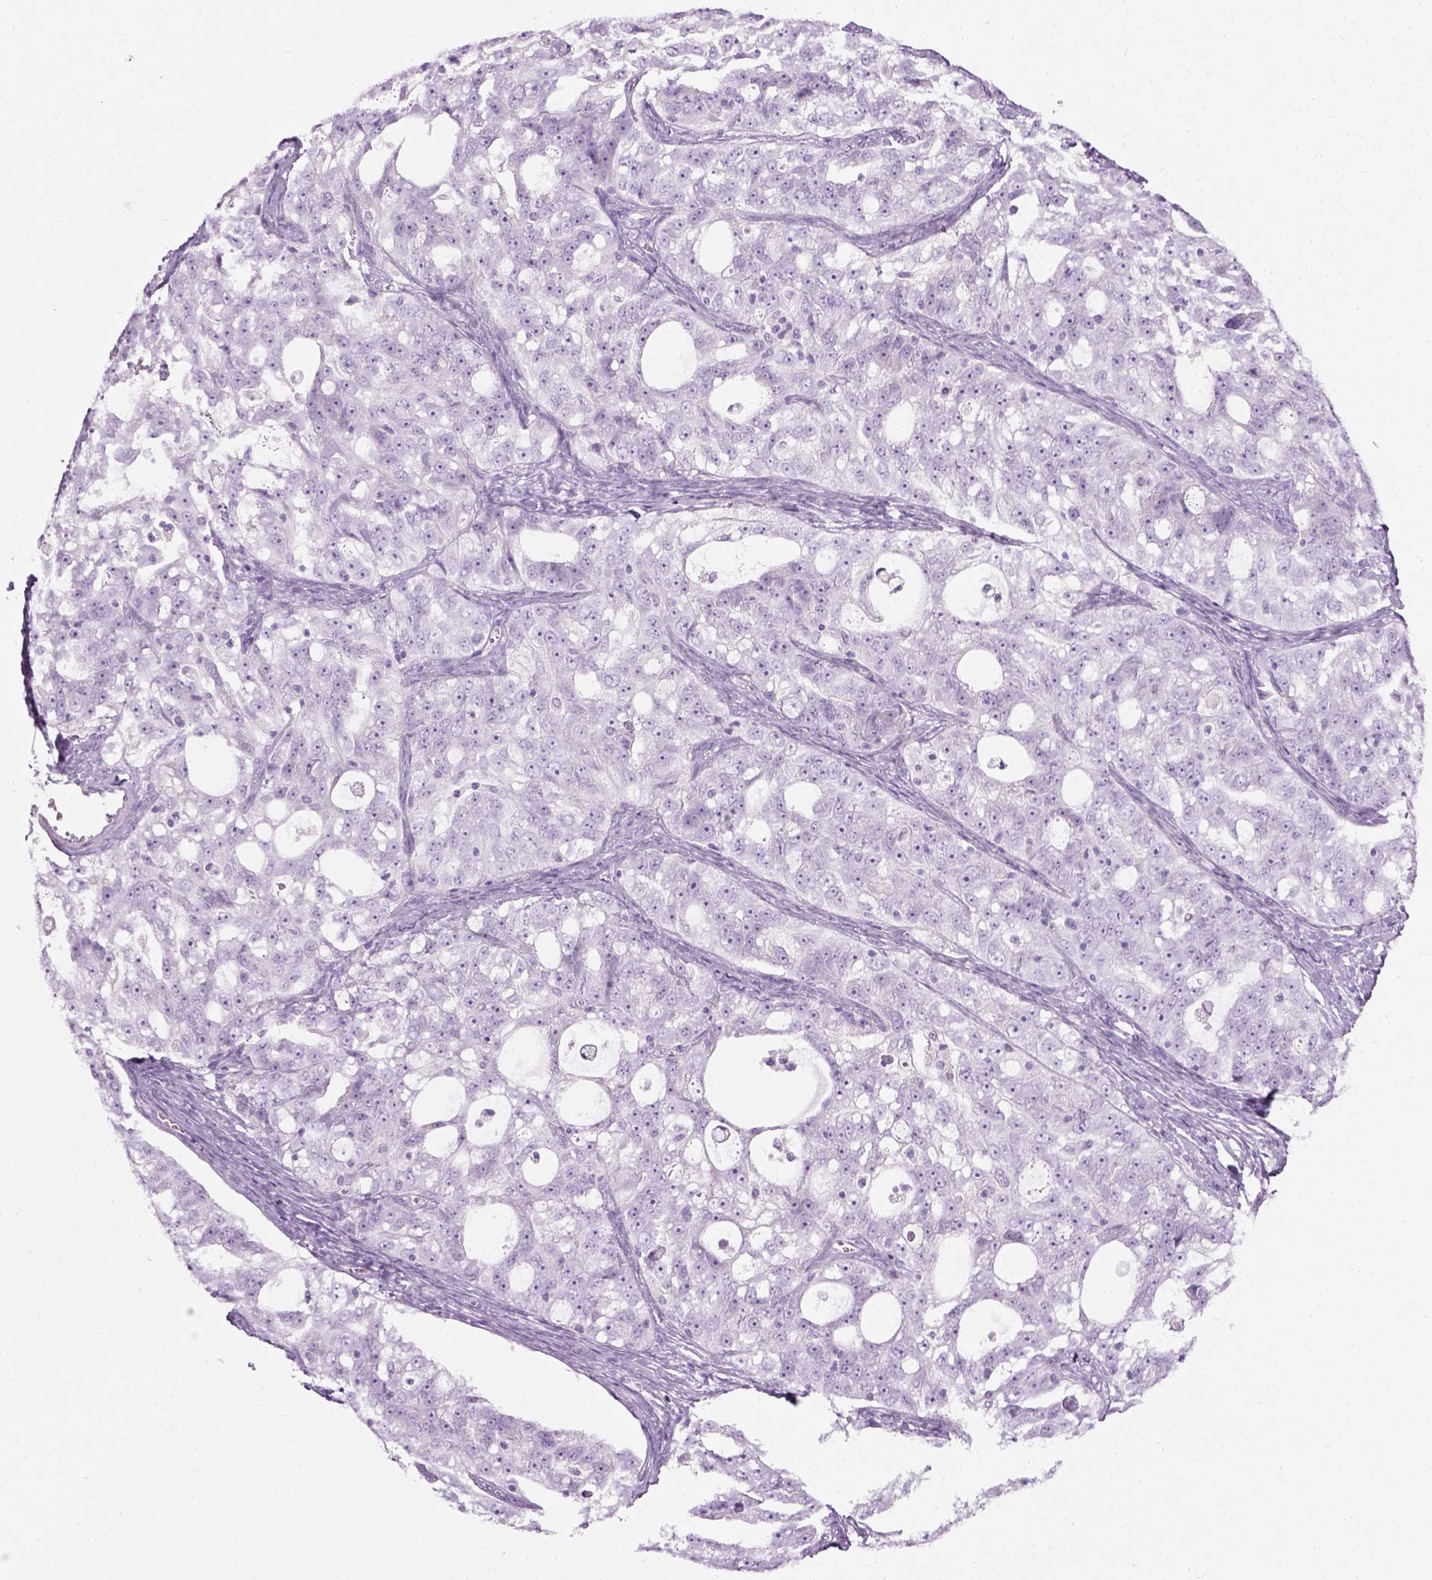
{"staining": {"intensity": "negative", "quantity": "none", "location": "none"}, "tissue": "ovarian cancer", "cell_type": "Tumor cells", "image_type": "cancer", "snomed": [{"axis": "morphology", "description": "Cystadenocarcinoma, serous, NOS"}, {"axis": "topography", "description": "Ovary"}], "caption": "IHC photomicrograph of ovarian cancer (serous cystadenocarcinoma) stained for a protein (brown), which displays no staining in tumor cells.", "gene": "CIBAR2", "patient": {"sex": "female", "age": 51}}